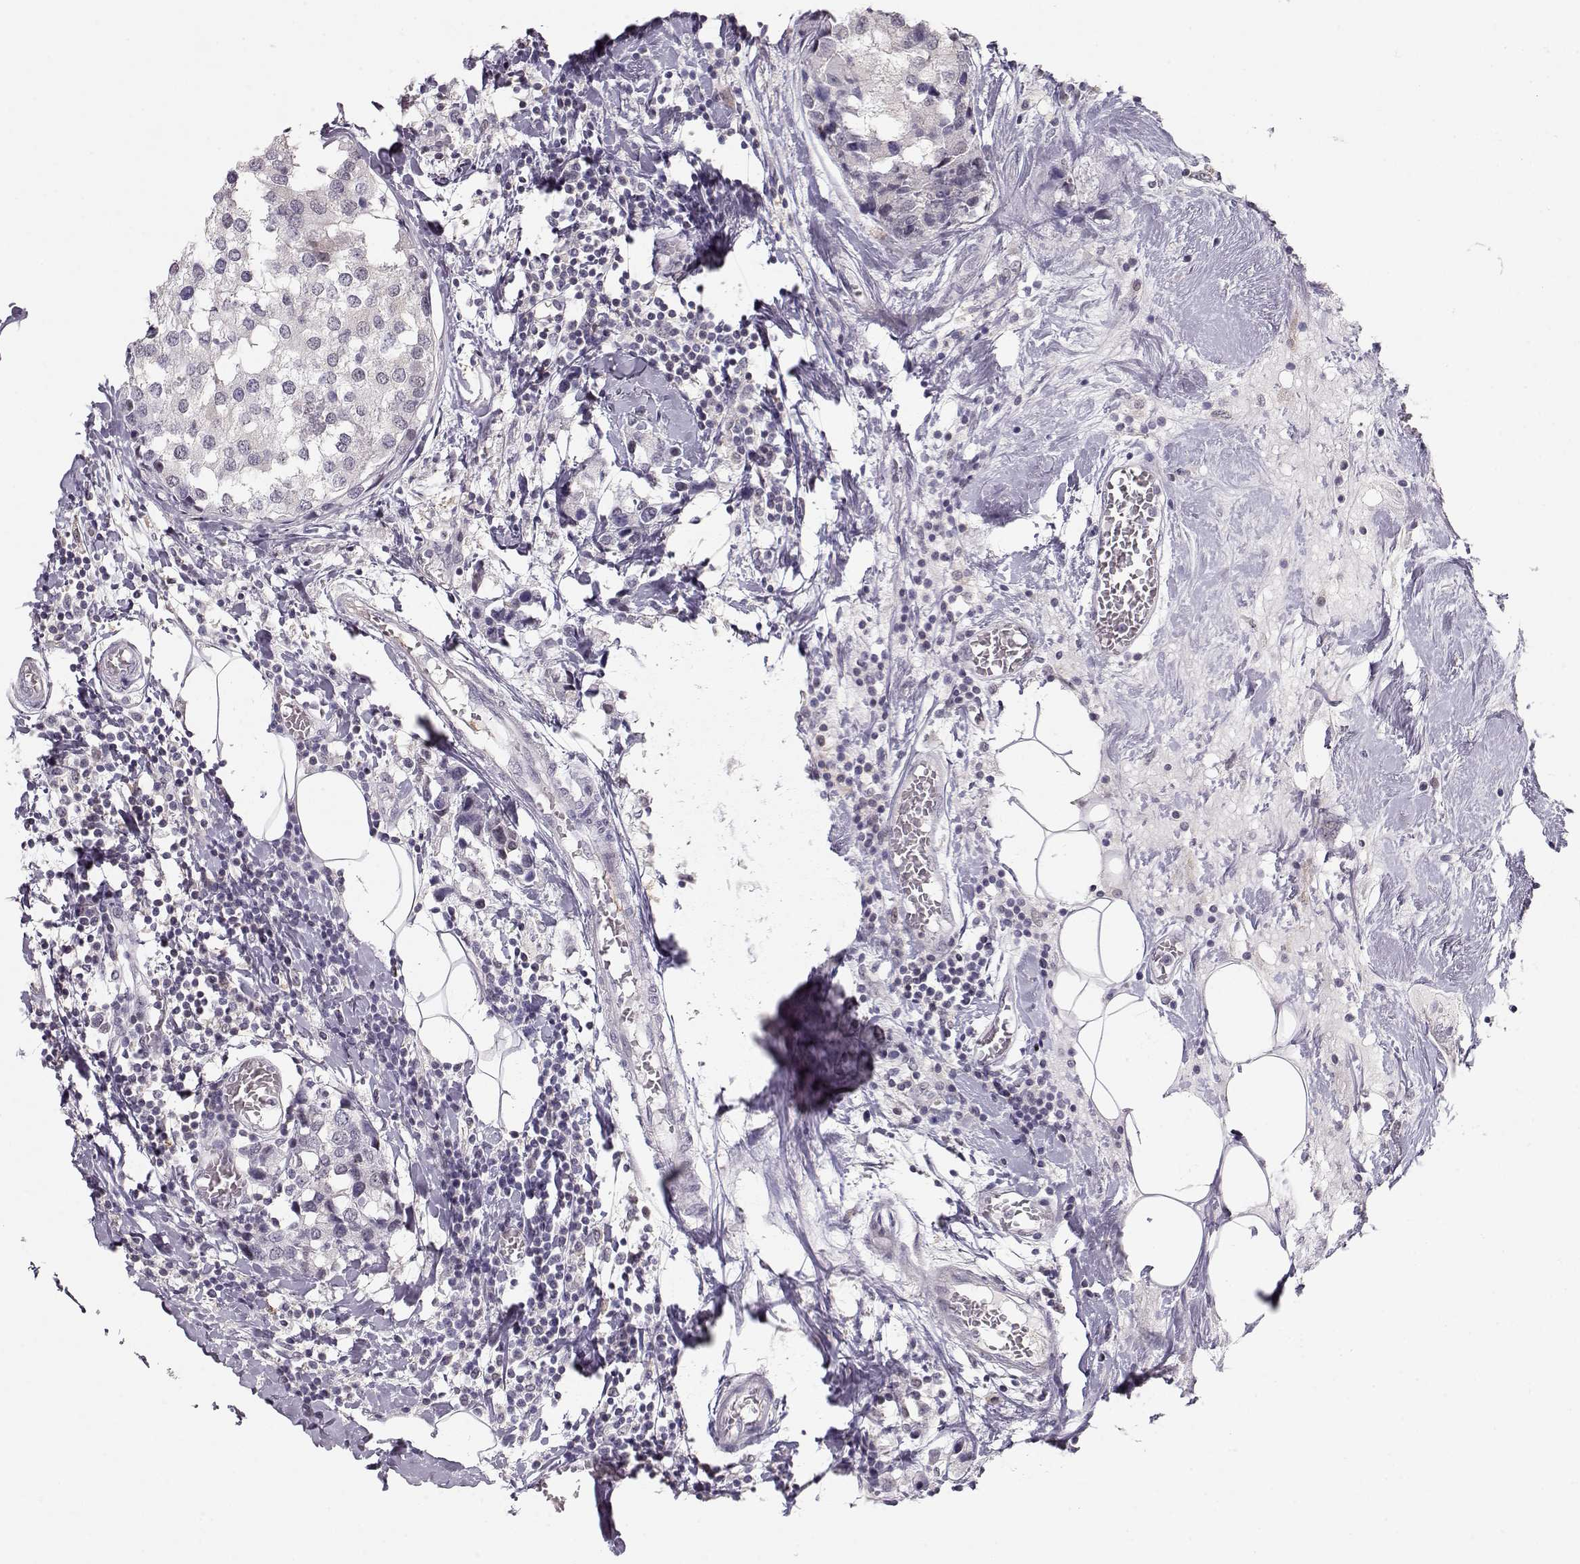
{"staining": {"intensity": "negative", "quantity": "none", "location": "none"}, "tissue": "breast cancer", "cell_type": "Tumor cells", "image_type": "cancer", "snomed": [{"axis": "morphology", "description": "Lobular carcinoma"}, {"axis": "topography", "description": "Breast"}], "caption": "An IHC histopathology image of lobular carcinoma (breast) is shown. There is no staining in tumor cells of lobular carcinoma (breast).", "gene": "TEPP", "patient": {"sex": "female", "age": 59}}